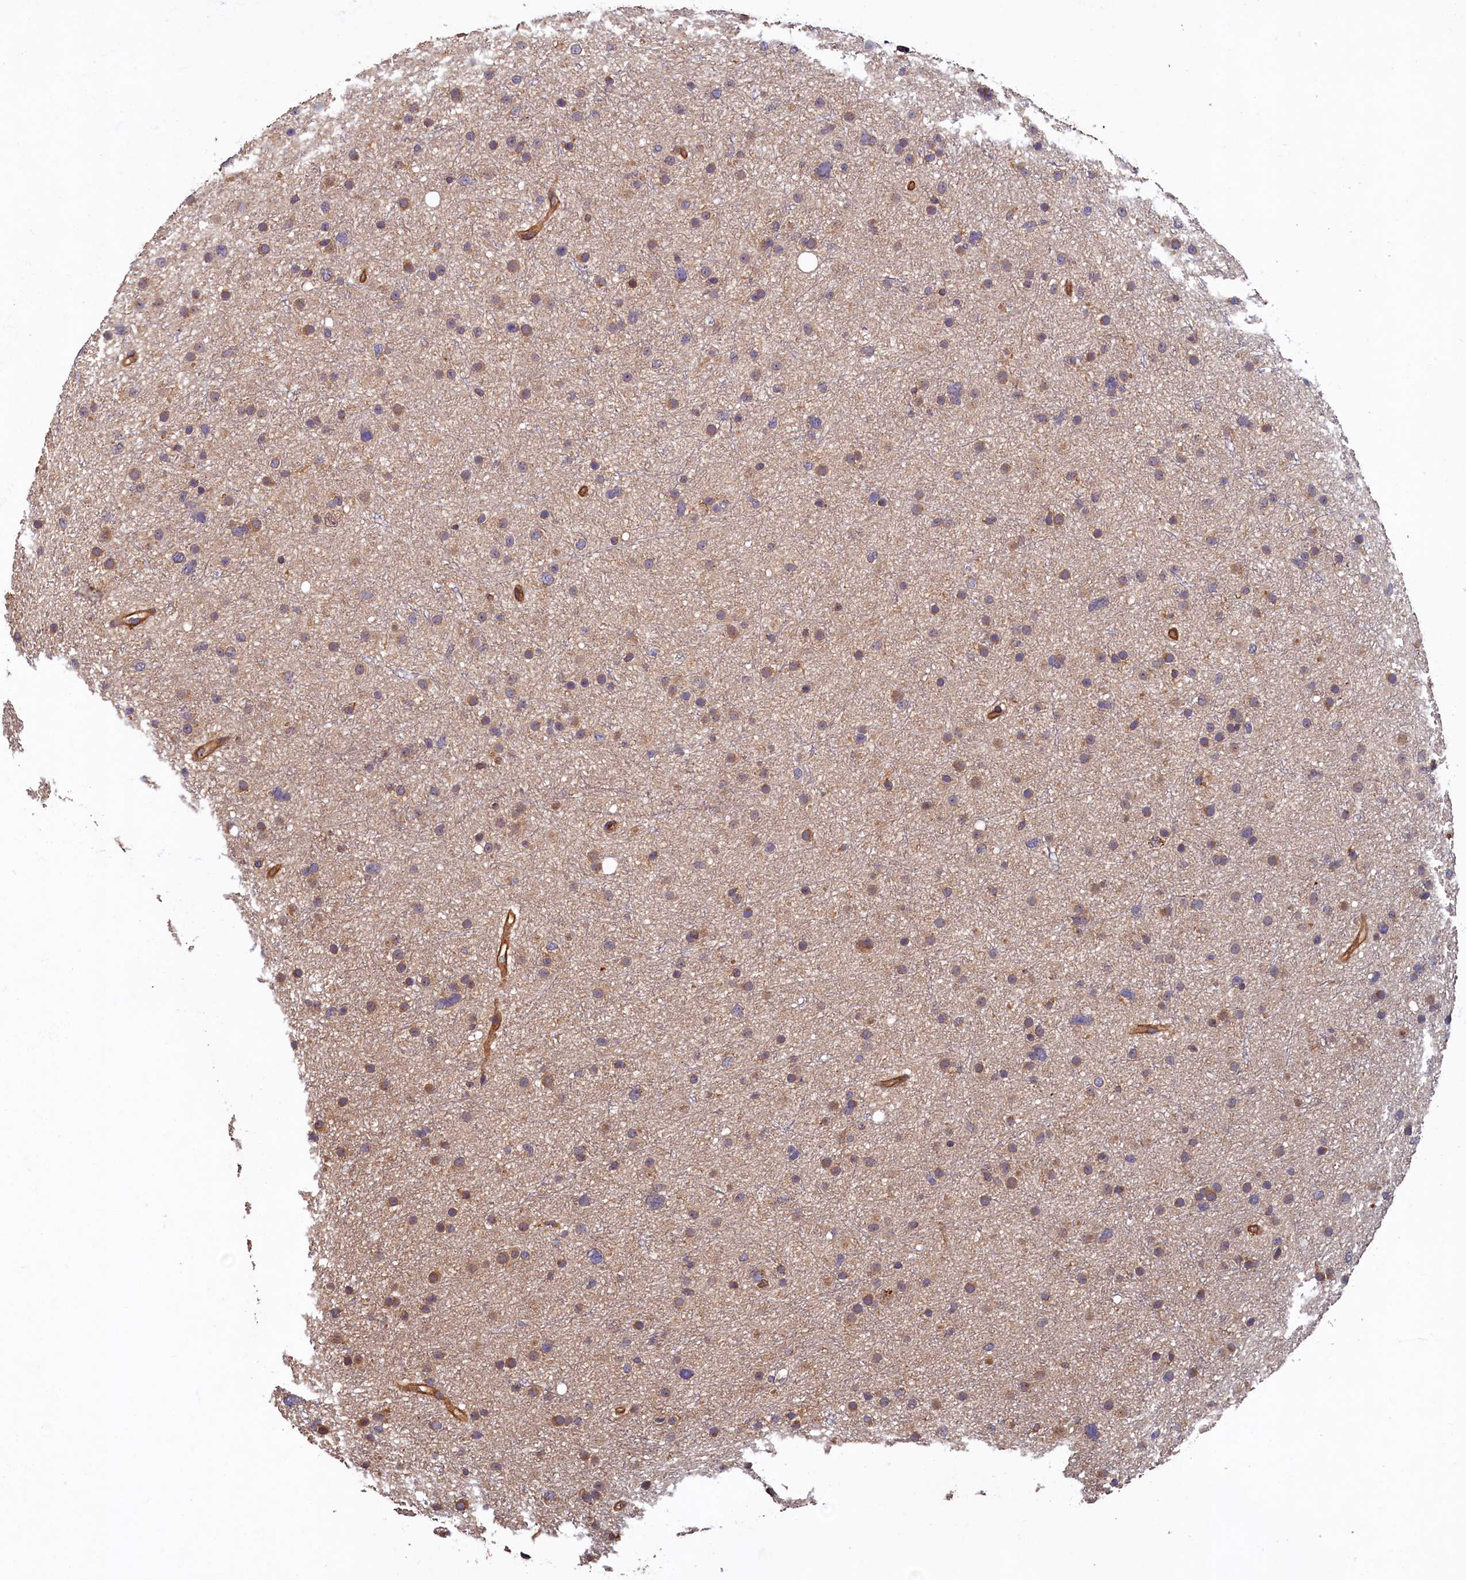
{"staining": {"intensity": "moderate", "quantity": "25%-75%", "location": "cytoplasmic/membranous"}, "tissue": "glioma", "cell_type": "Tumor cells", "image_type": "cancer", "snomed": [{"axis": "morphology", "description": "Glioma, malignant, Low grade"}, {"axis": "topography", "description": "Cerebral cortex"}], "caption": "Immunohistochemical staining of human malignant glioma (low-grade) displays medium levels of moderate cytoplasmic/membranous protein expression in about 25%-75% of tumor cells.", "gene": "CCDC102B", "patient": {"sex": "female", "age": 39}}